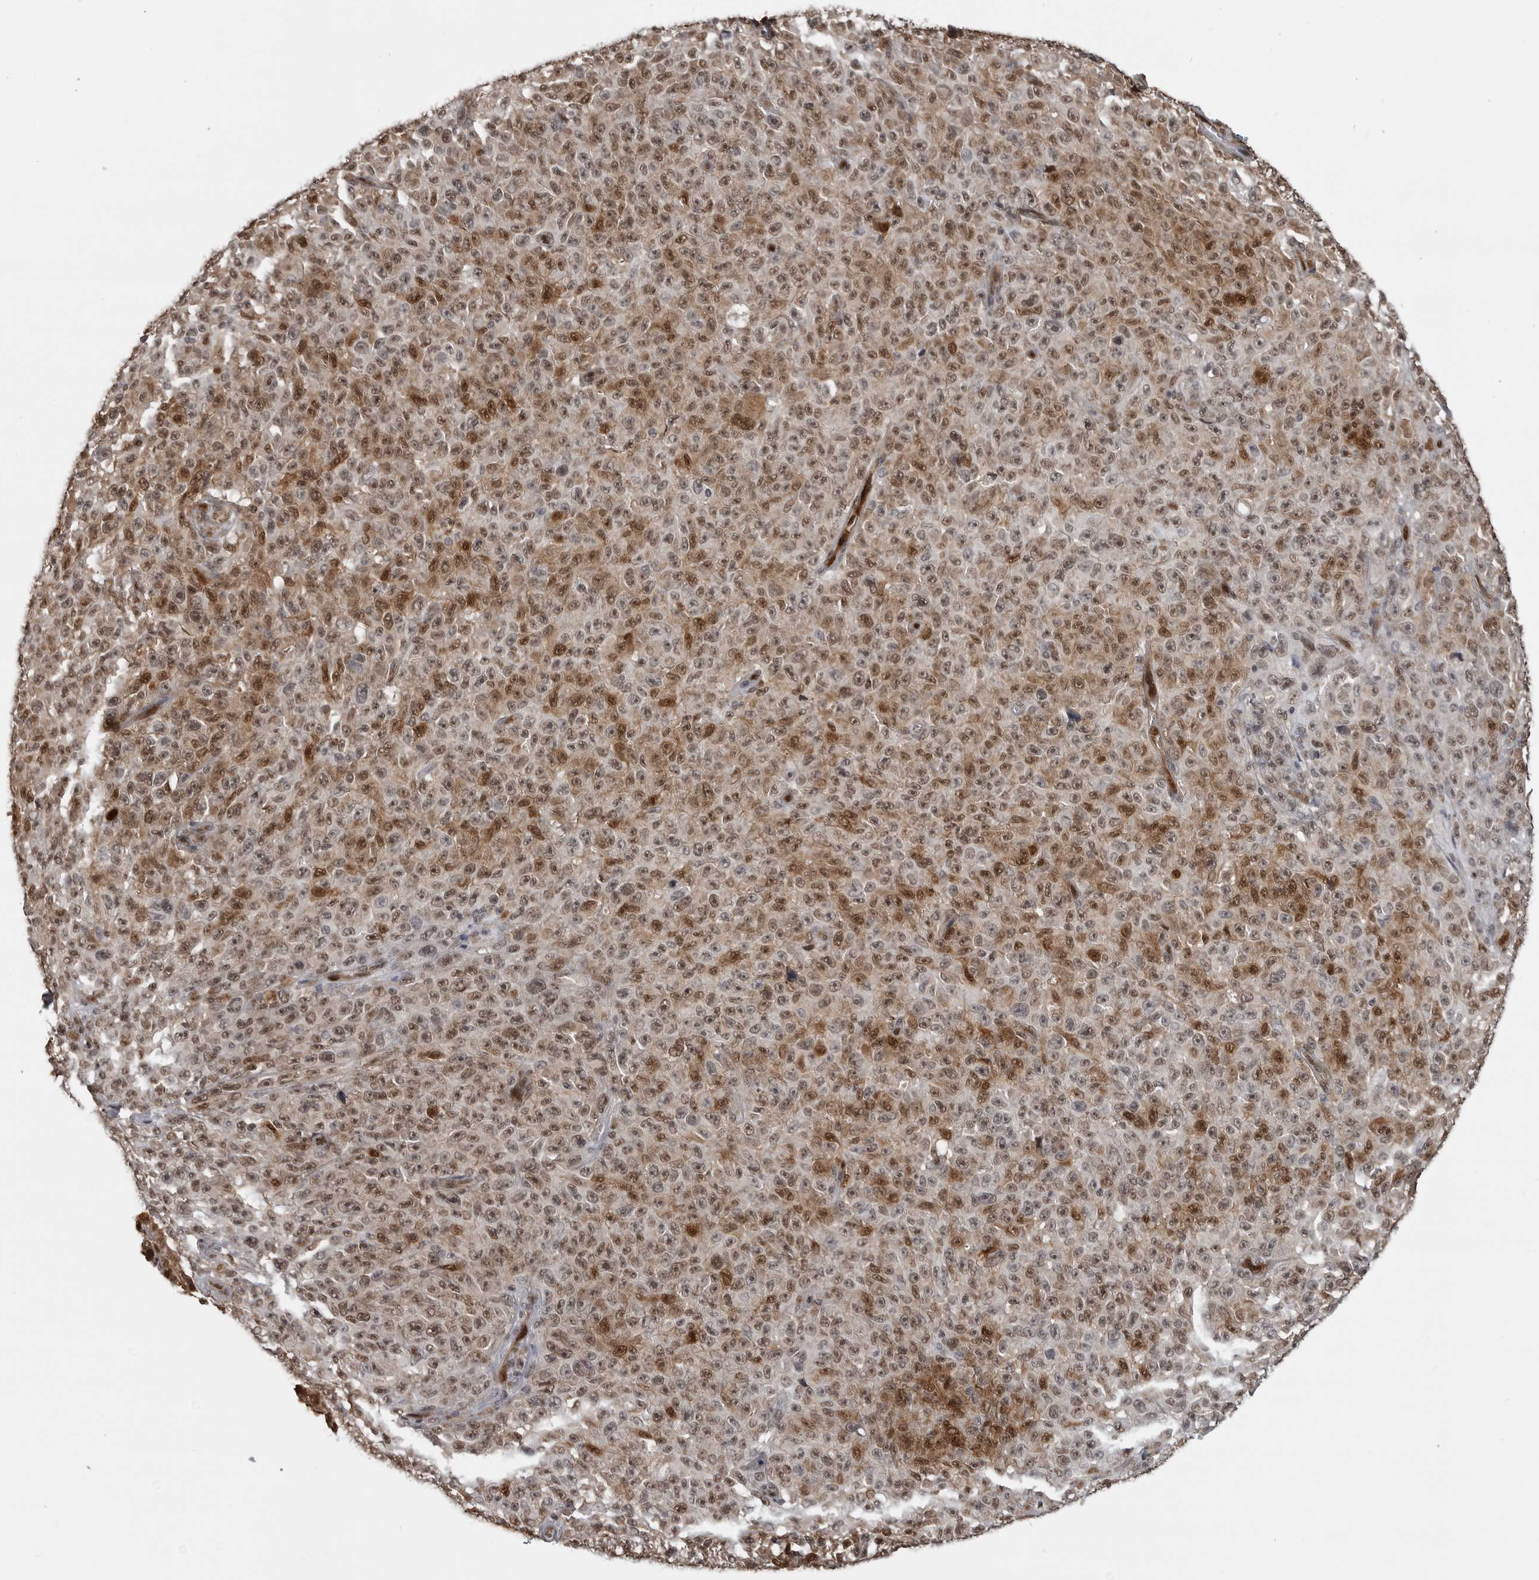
{"staining": {"intensity": "moderate", "quantity": ">75%", "location": "cytoplasmic/membranous,nuclear"}, "tissue": "melanoma", "cell_type": "Tumor cells", "image_type": "cancer", "snomed": [{"axis": "morphology", "description": "Malignant melanoma, NOS"}, {"axis": "topography", "description": "Skin"}], "caption": "Melanoma stained with DAB (3,3'-diaminobenzidine) immunohistochemistry (IHC) exhibits medium levels of moderate cytoplasmic/membranous and nuclear staining in about >75% of tumor cells.", "gene": "SMAD2", "patient": {"sex": "female", "age": 82}}